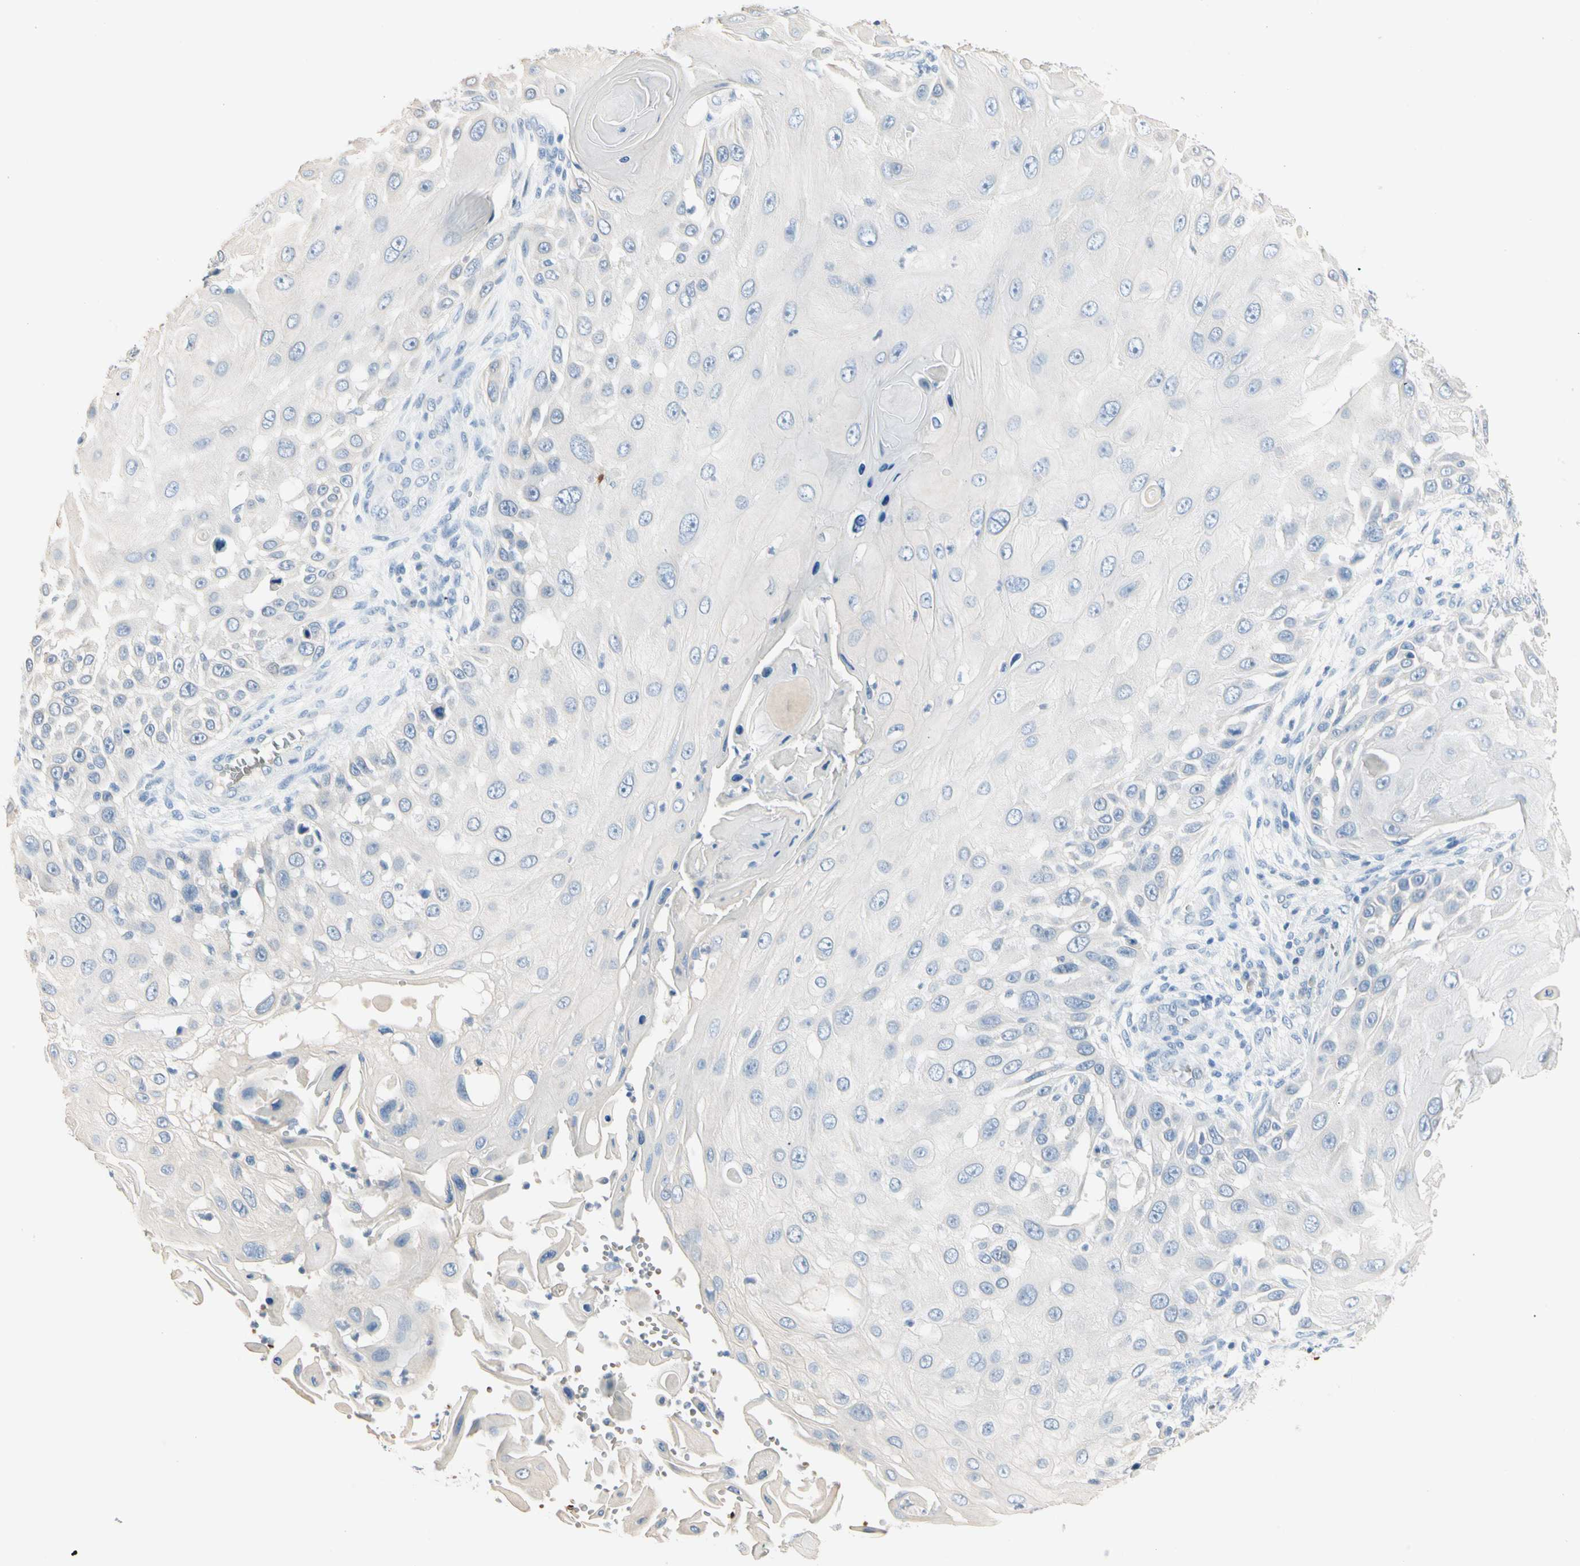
{"staining": {"intensity": "negative", "quantity": "none", "location": "none"}, "tissue": "skin cancer", "cell_type": "Tumor cells", "image_type": "cancer", "snomed": [{"axis": "morphology", "description": "Squamous cell carcinoma, NOS"}, {"axis": "topography", "description": "Skin"}], "caption": "This is an IHC micrograph of human skin squamous cell carcinoma. There is no expression in tumor cells.", "gene": "CA1", "patient": {"sex": "female", "age": 44}}